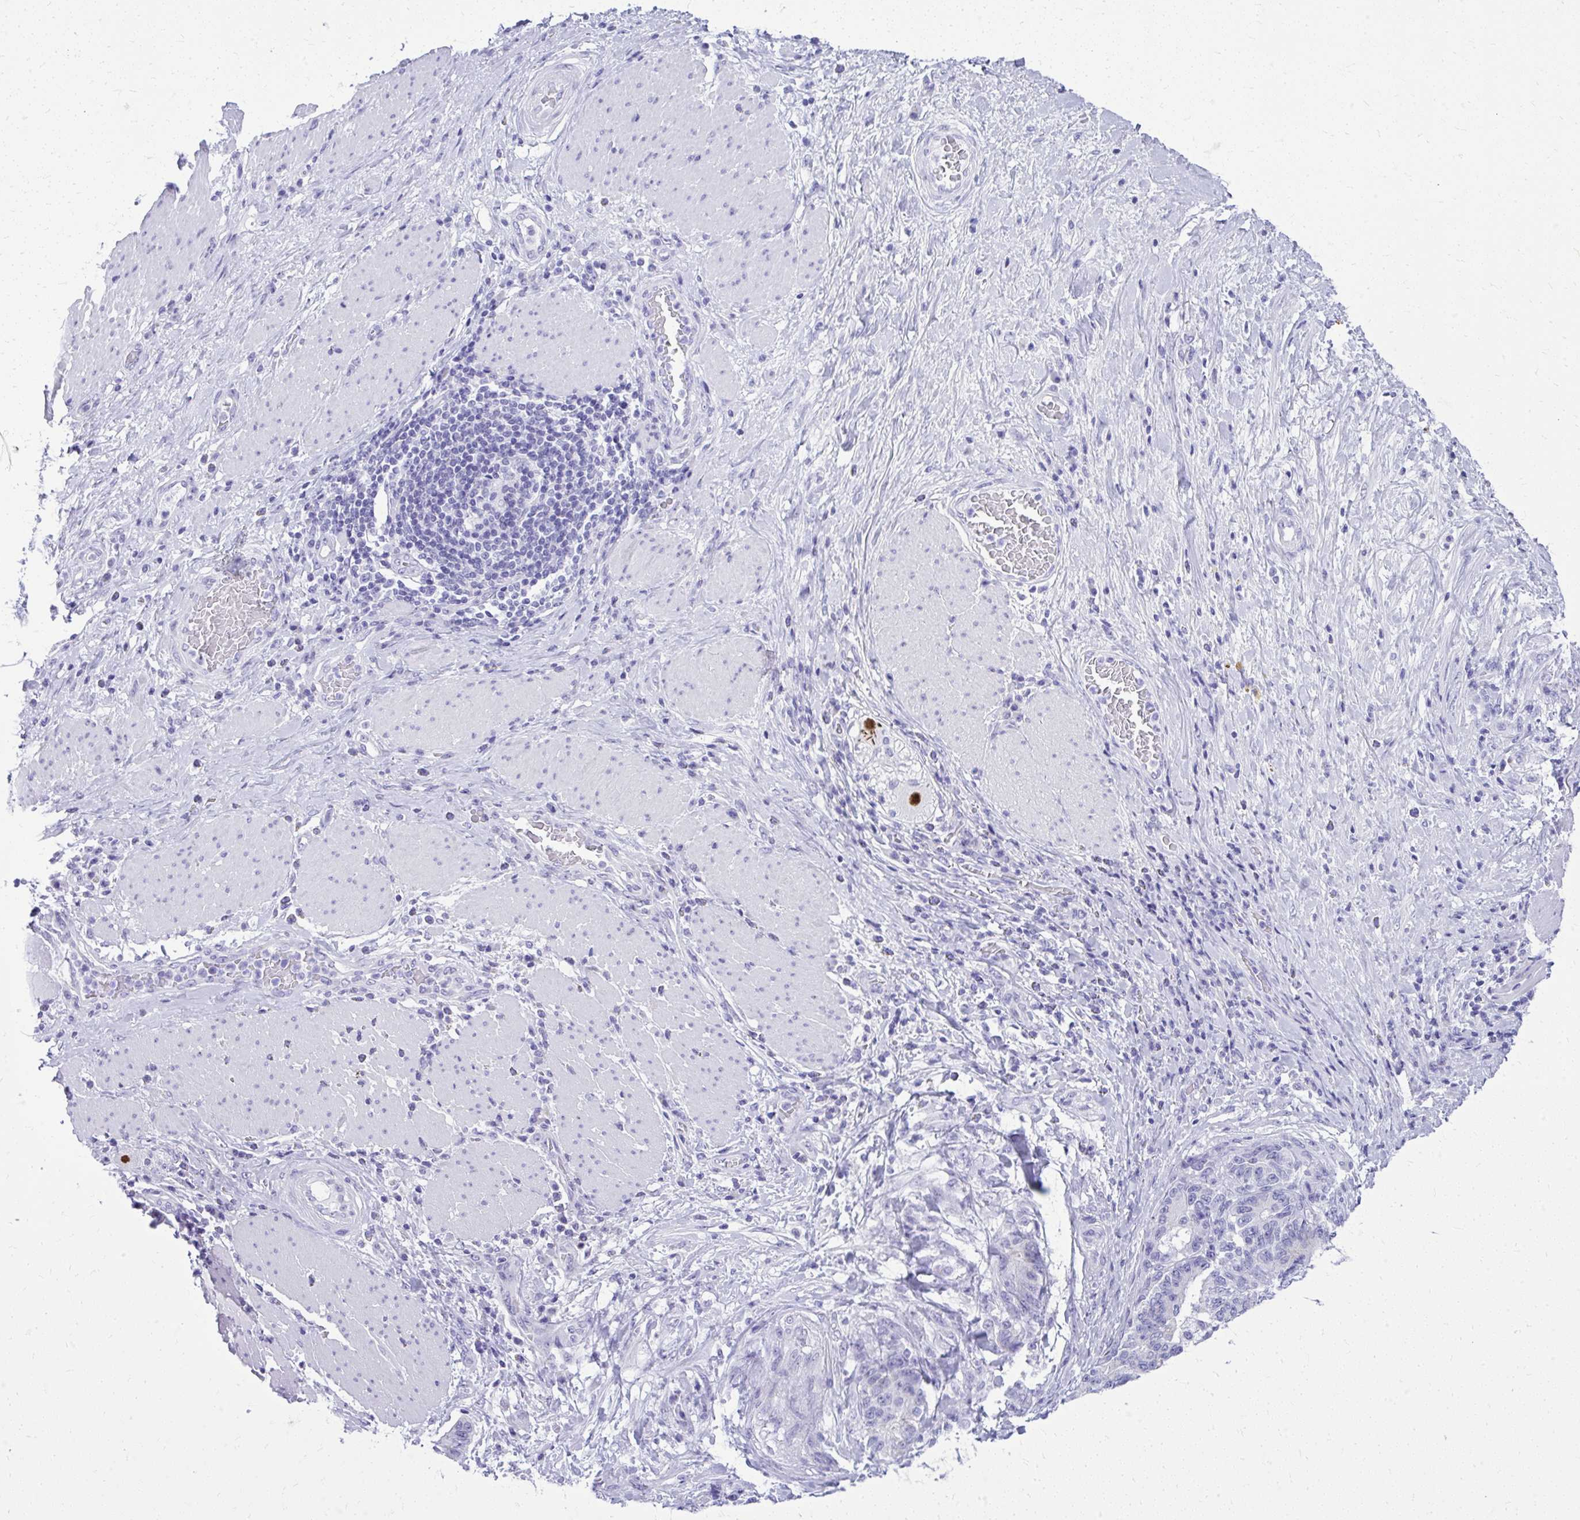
{"staining": {"intensity": "negative", "quantity": "none", "location": "none"}, "tissue": "stomach cancer", "cell_type": "Tumor cells", "image_type": "cancer", "snomed": [{"axis": "morphology", "description": "Normal tissue, NOS"}, {"axis": "morphology", "description": "Adenocarcinoma, NOS"}, {"axis": "topography", "description": "Stomach"}], "caption": "Tumor cells are negative for protein expression in human stomach cancer.", "gene": "RALYL", "patient": {"sex": "female", "age": 64}}